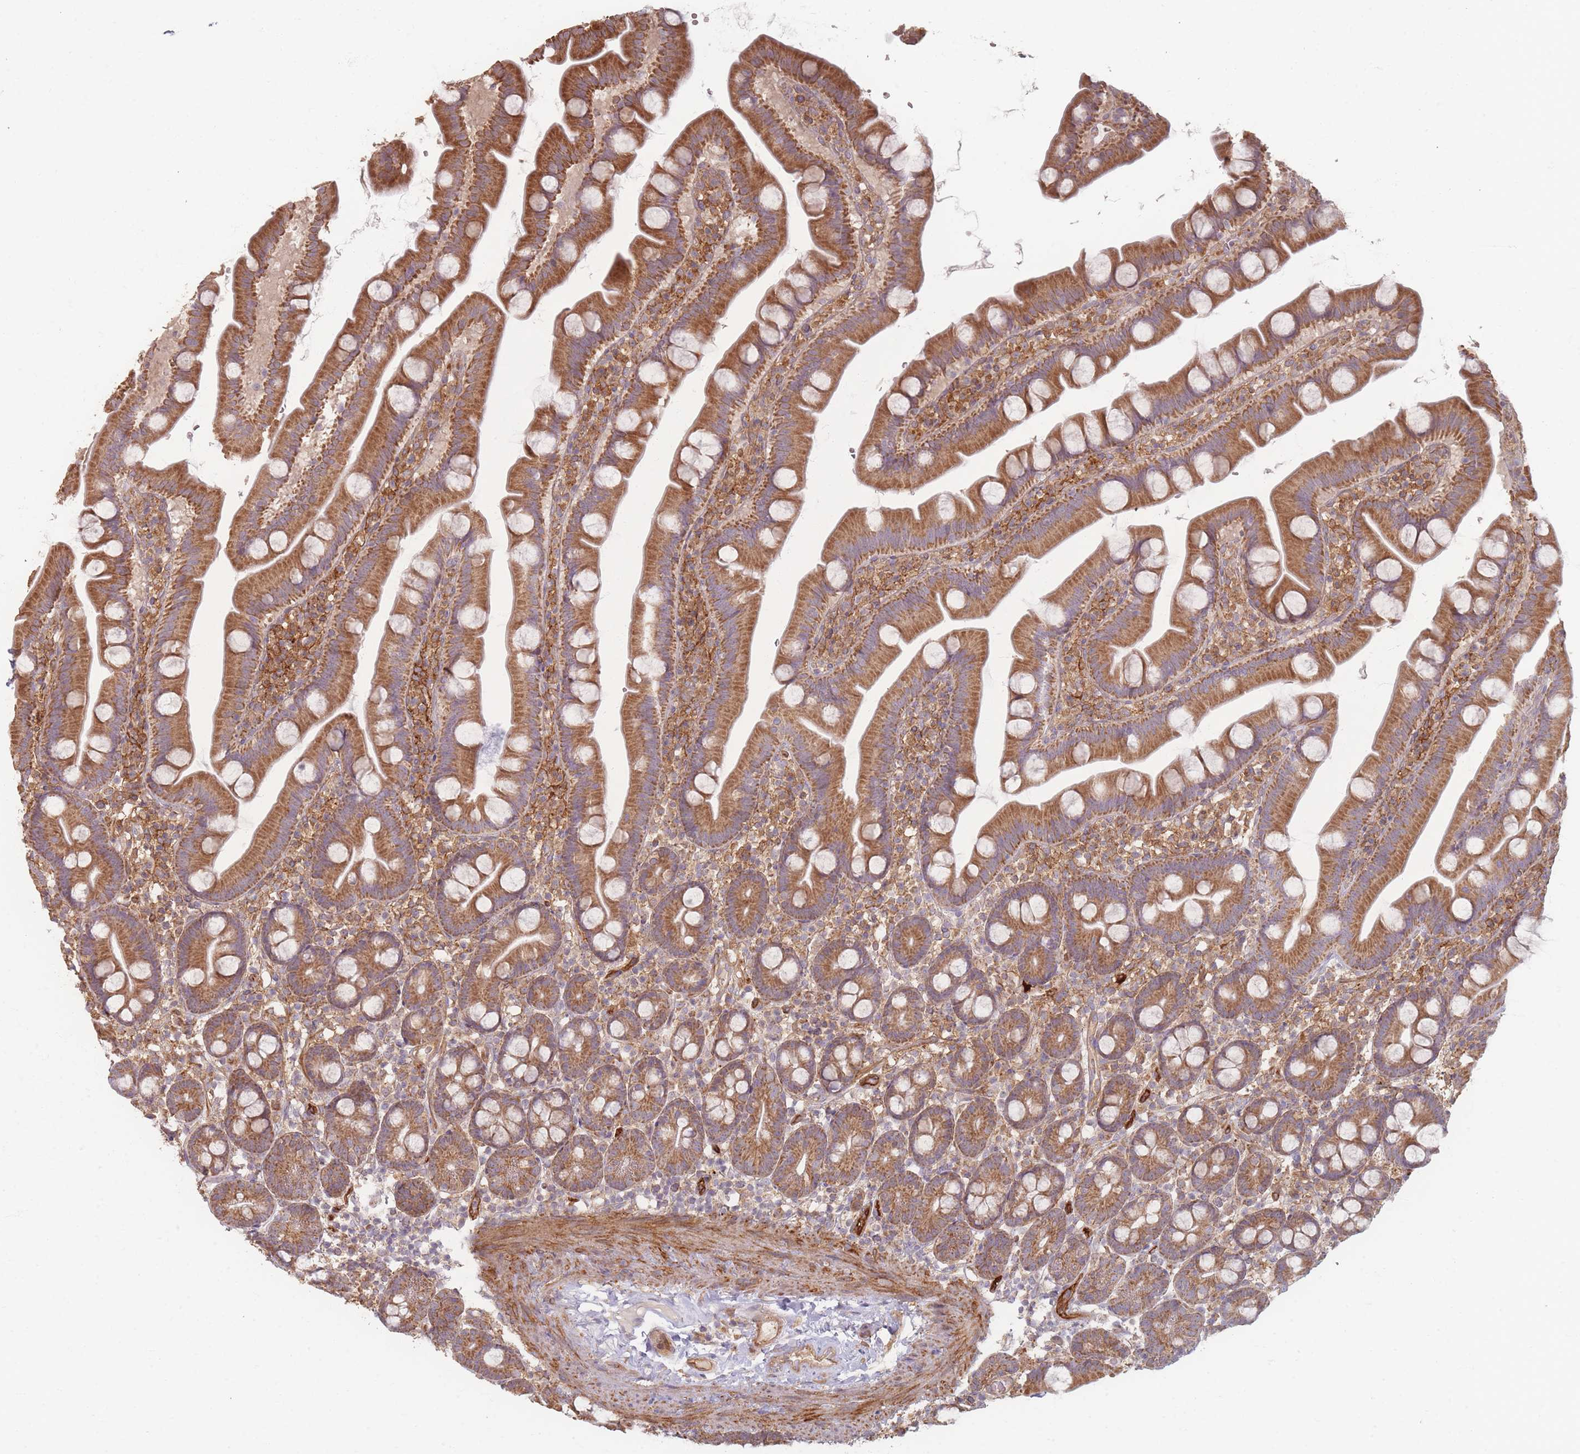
{"staining": {"intensity": "moderate", "quantity": ">75%", "location": "cytoplasmic/membranous"}, "tissue": "small intestine", "cell_type": "Glandular cells", "image_type": "normal", "snomed": [{"axis": "morphology", "description": "Normal tissue, NOS"}, {"axis": "topography", "description": "Small intestine"}], "caption": "Protein expression analysis of normal small intestine reveals moderate cytoplasmic/membranous expression in approximately >75% of glandular cells.", "gene": "MRPS6", "patient": {"sex": "female", "age": 68}}